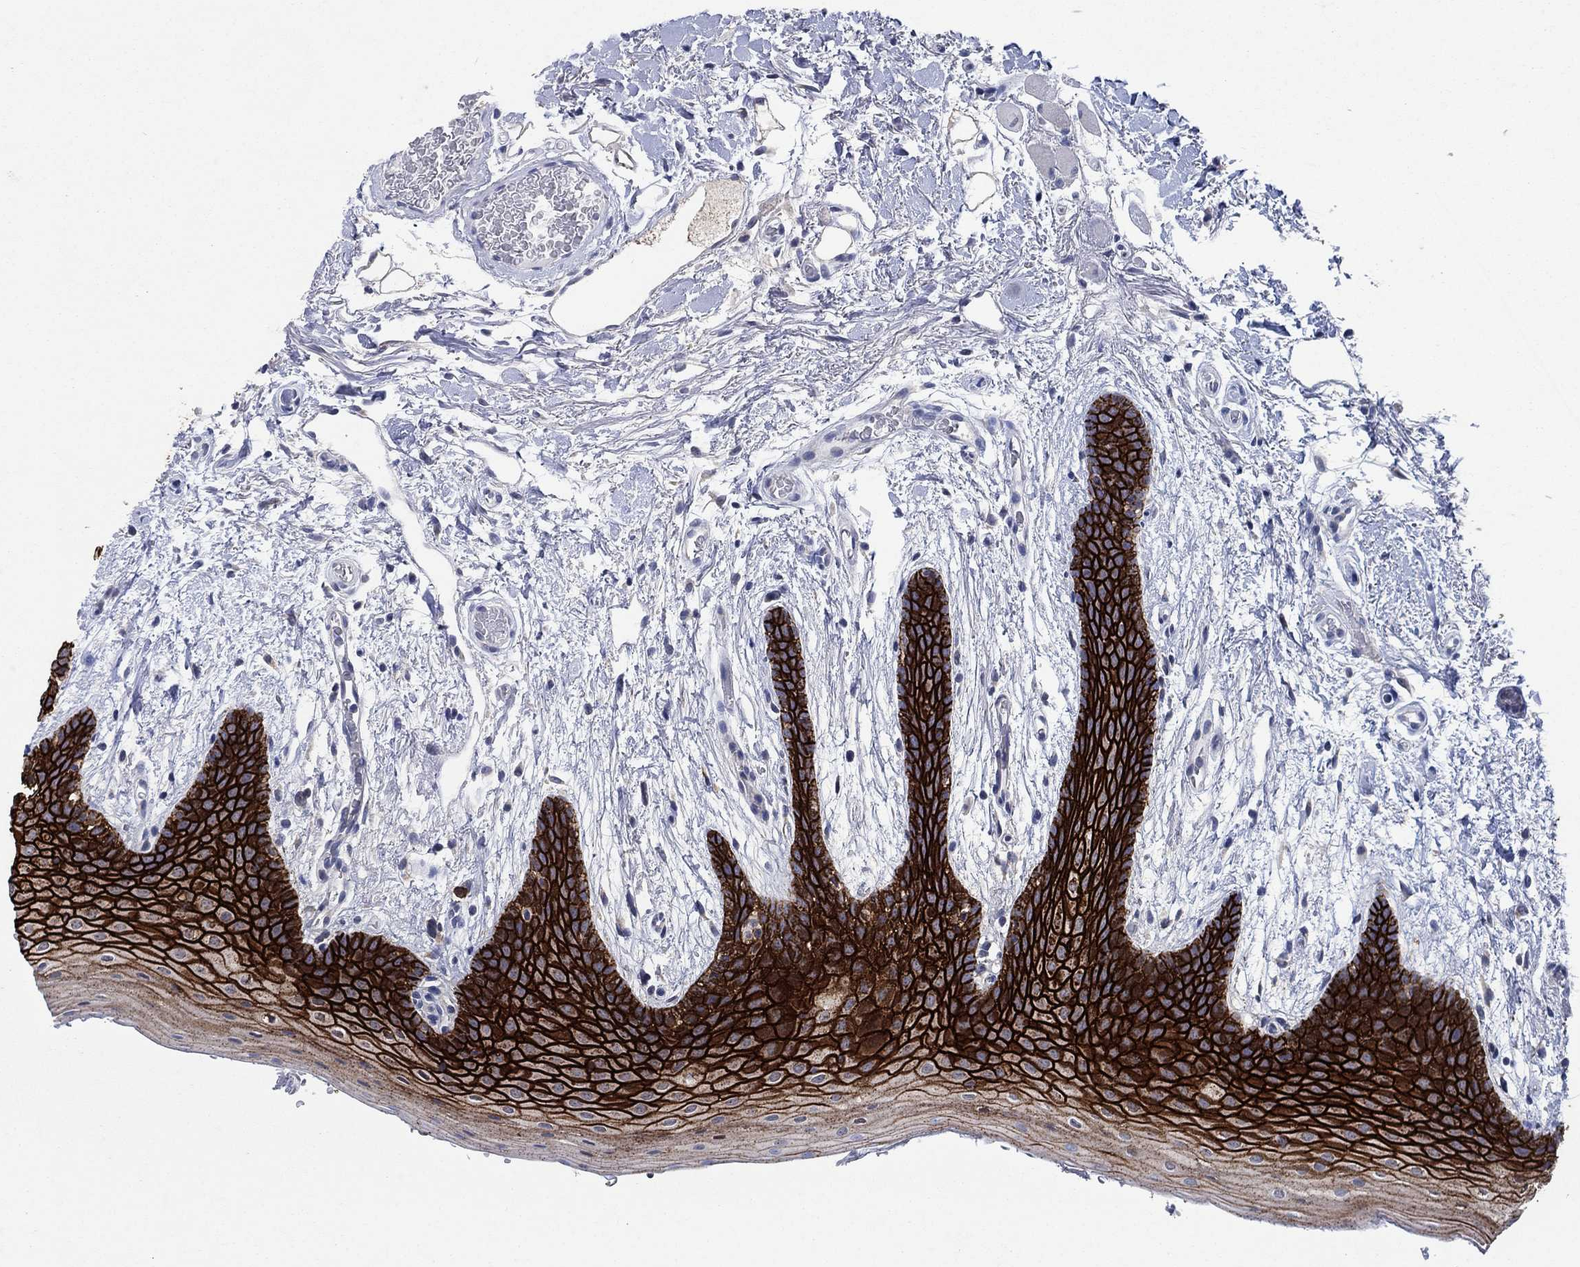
{"staining": {"intensity": "strong", "quantity": ">75%", "location": "cytoplasmic/membranous"}, "tissue": "oral mucosa", "cell_type": "Squamous epithelial cells", "image_type": "normal", "snomed": [{"axis": "morphology", "description": "Normal tissue, NOS"}, {"axis": "topography", "description": "Oral tissue"}, {"axis": "topography", "description": "Tounge, NOS"}], "caption": "A brown stain highlights strong cytoplasmic/membranous positivity of a protein in squamous epithelial cells of unremarkable human oral mucosa. (Stains: DAB (3,3'-diaminobenzidine) in brown, nuclei in blue, Microscopy: brightfield microscopy at high magnification).", "gene": "SDC1", "patient": {"sex": "female", "age": 86}}